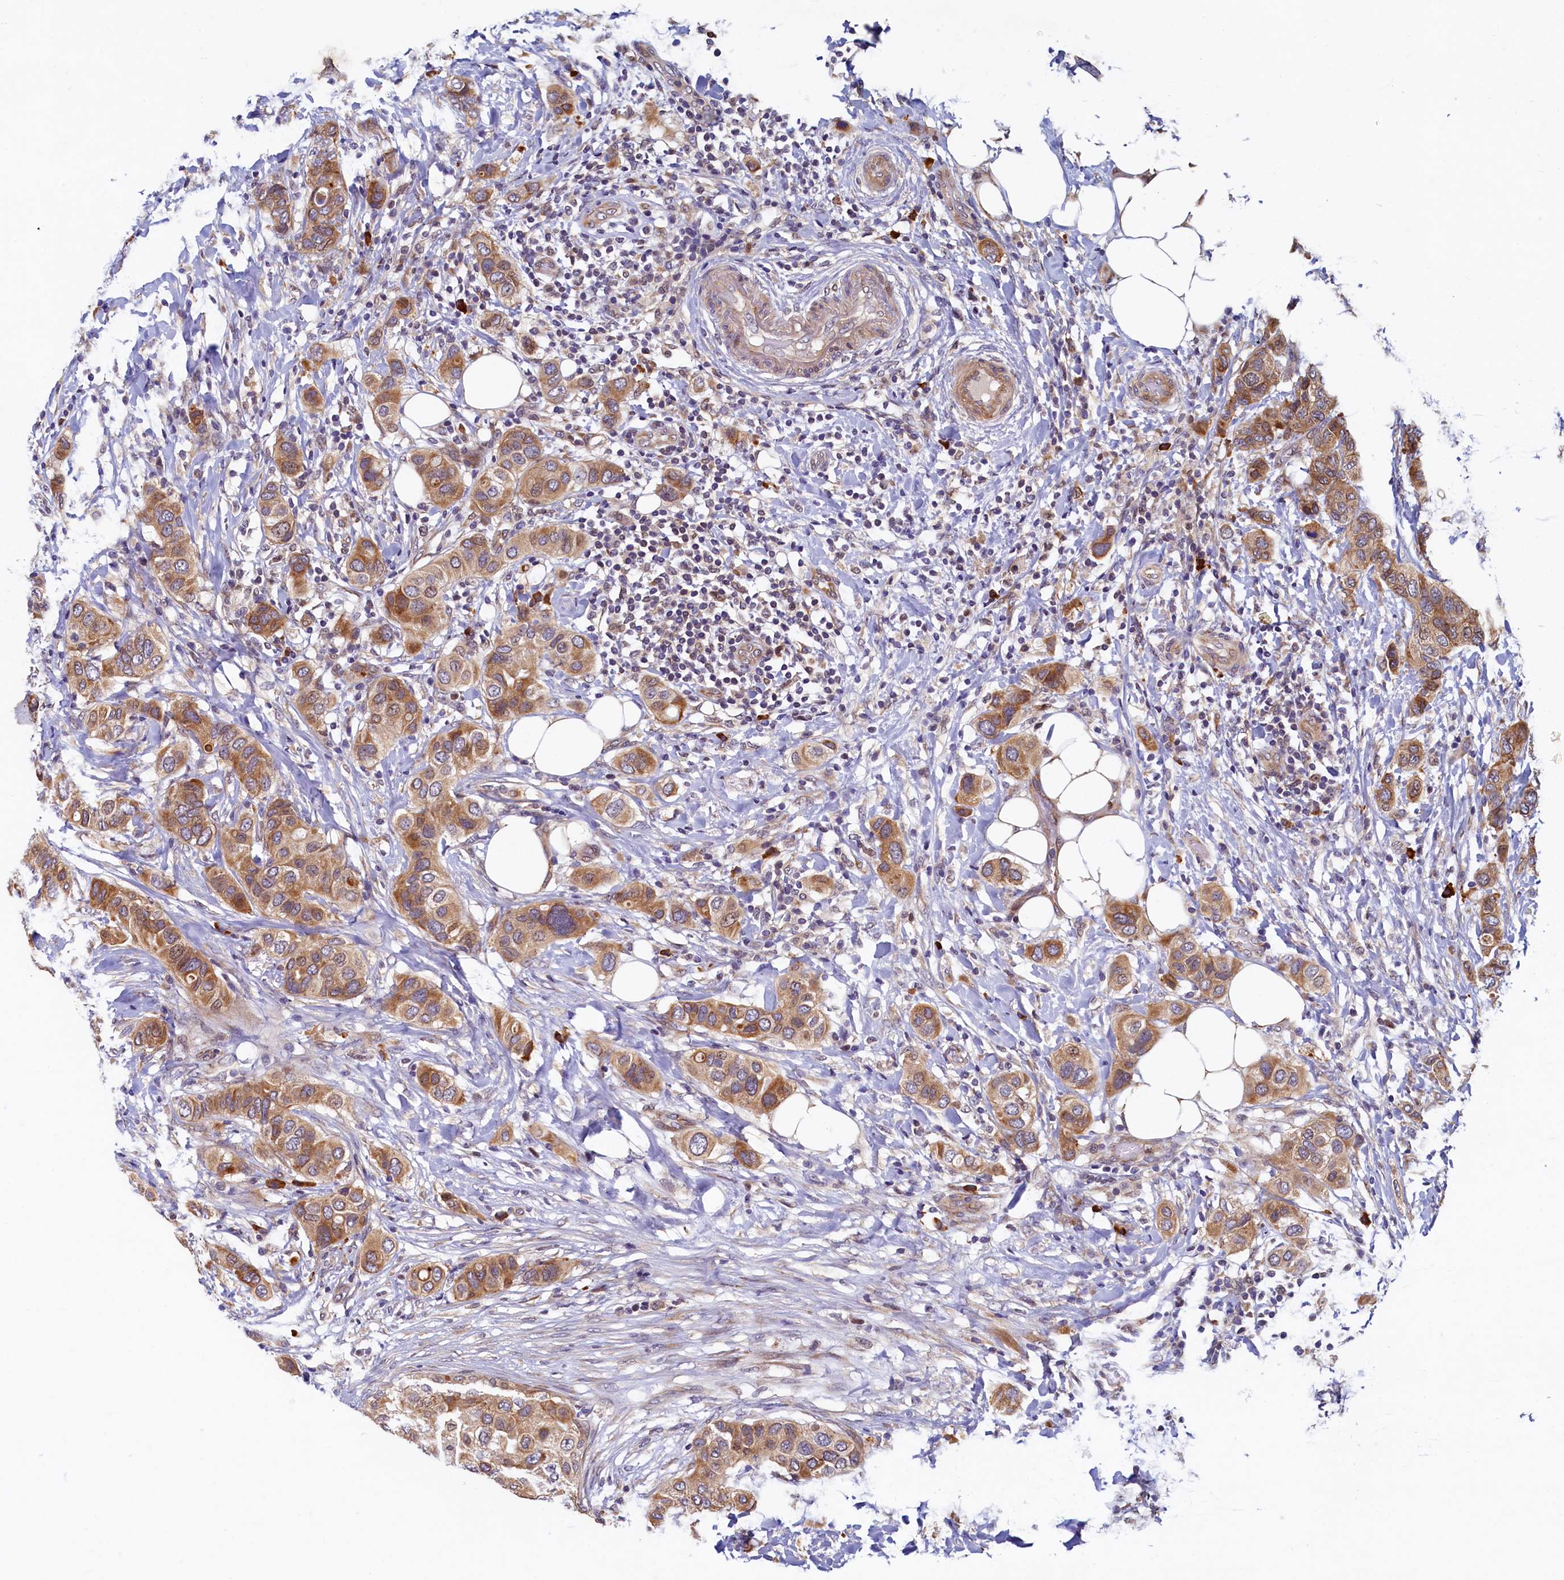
{"staining": {"intensity": "moderate", "quantity": ">75%", "location": "cytoplasmic/membranous"}, "tissue": "breast cancer", "cell_type": "Tumor cells", "image_type": "cancer", "snomed": [{"axis": "morphology", "description": "Lobular carcinoma"}, {"axis": "topography", "description": "Breast"}], "caption": "Immunohistochemical staining of lobular carcinoma (breast) exhibits moderate cytoplasmic/membranous protein positivity in about >75% of tumor cells.", "gene": "SLC16A14", "patient": {"sex": "female", "age": 51}}